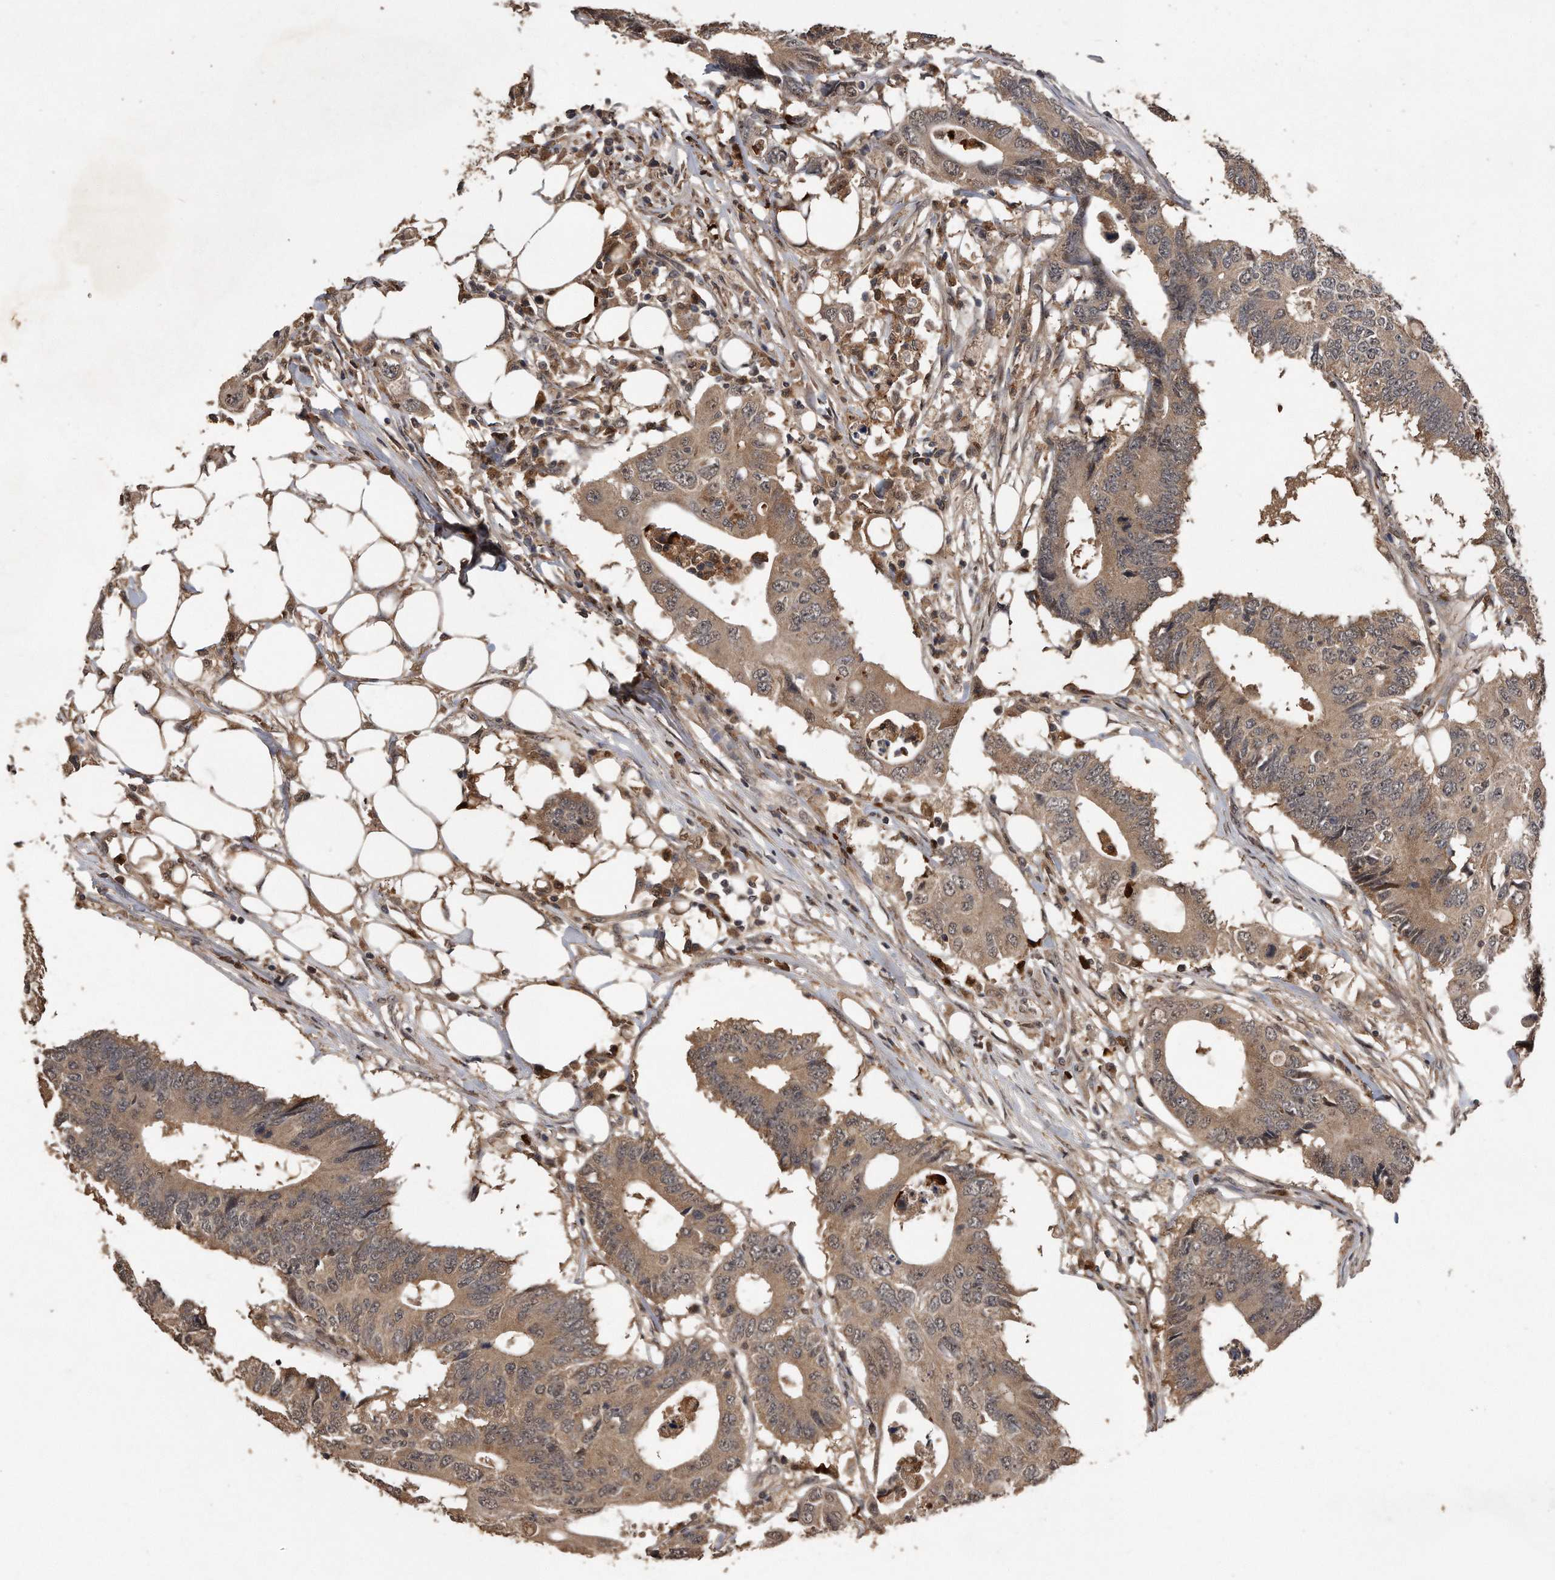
{"staining": {"intensity": "moderate", "quantity": ">75%", "location": "cytoplasmic/membranous,nuclear"}, "tissue": "colorectal cancer", "cell_type": "Tumor cells", "image_type": "cancer", "snomed": [{"axis": "morphology", "description": "Adenocarcinoma, NOS"}, {"axis": "topography", "description": "Colon"}], "caption": "A micrograph of colorectal cancer stained for a protein exhibits moderate cytoplasmic/membranous and nuclear brown staining in tumor cells.", "gene": "PELO", "patient": {"sex": "male", "age": 71}}